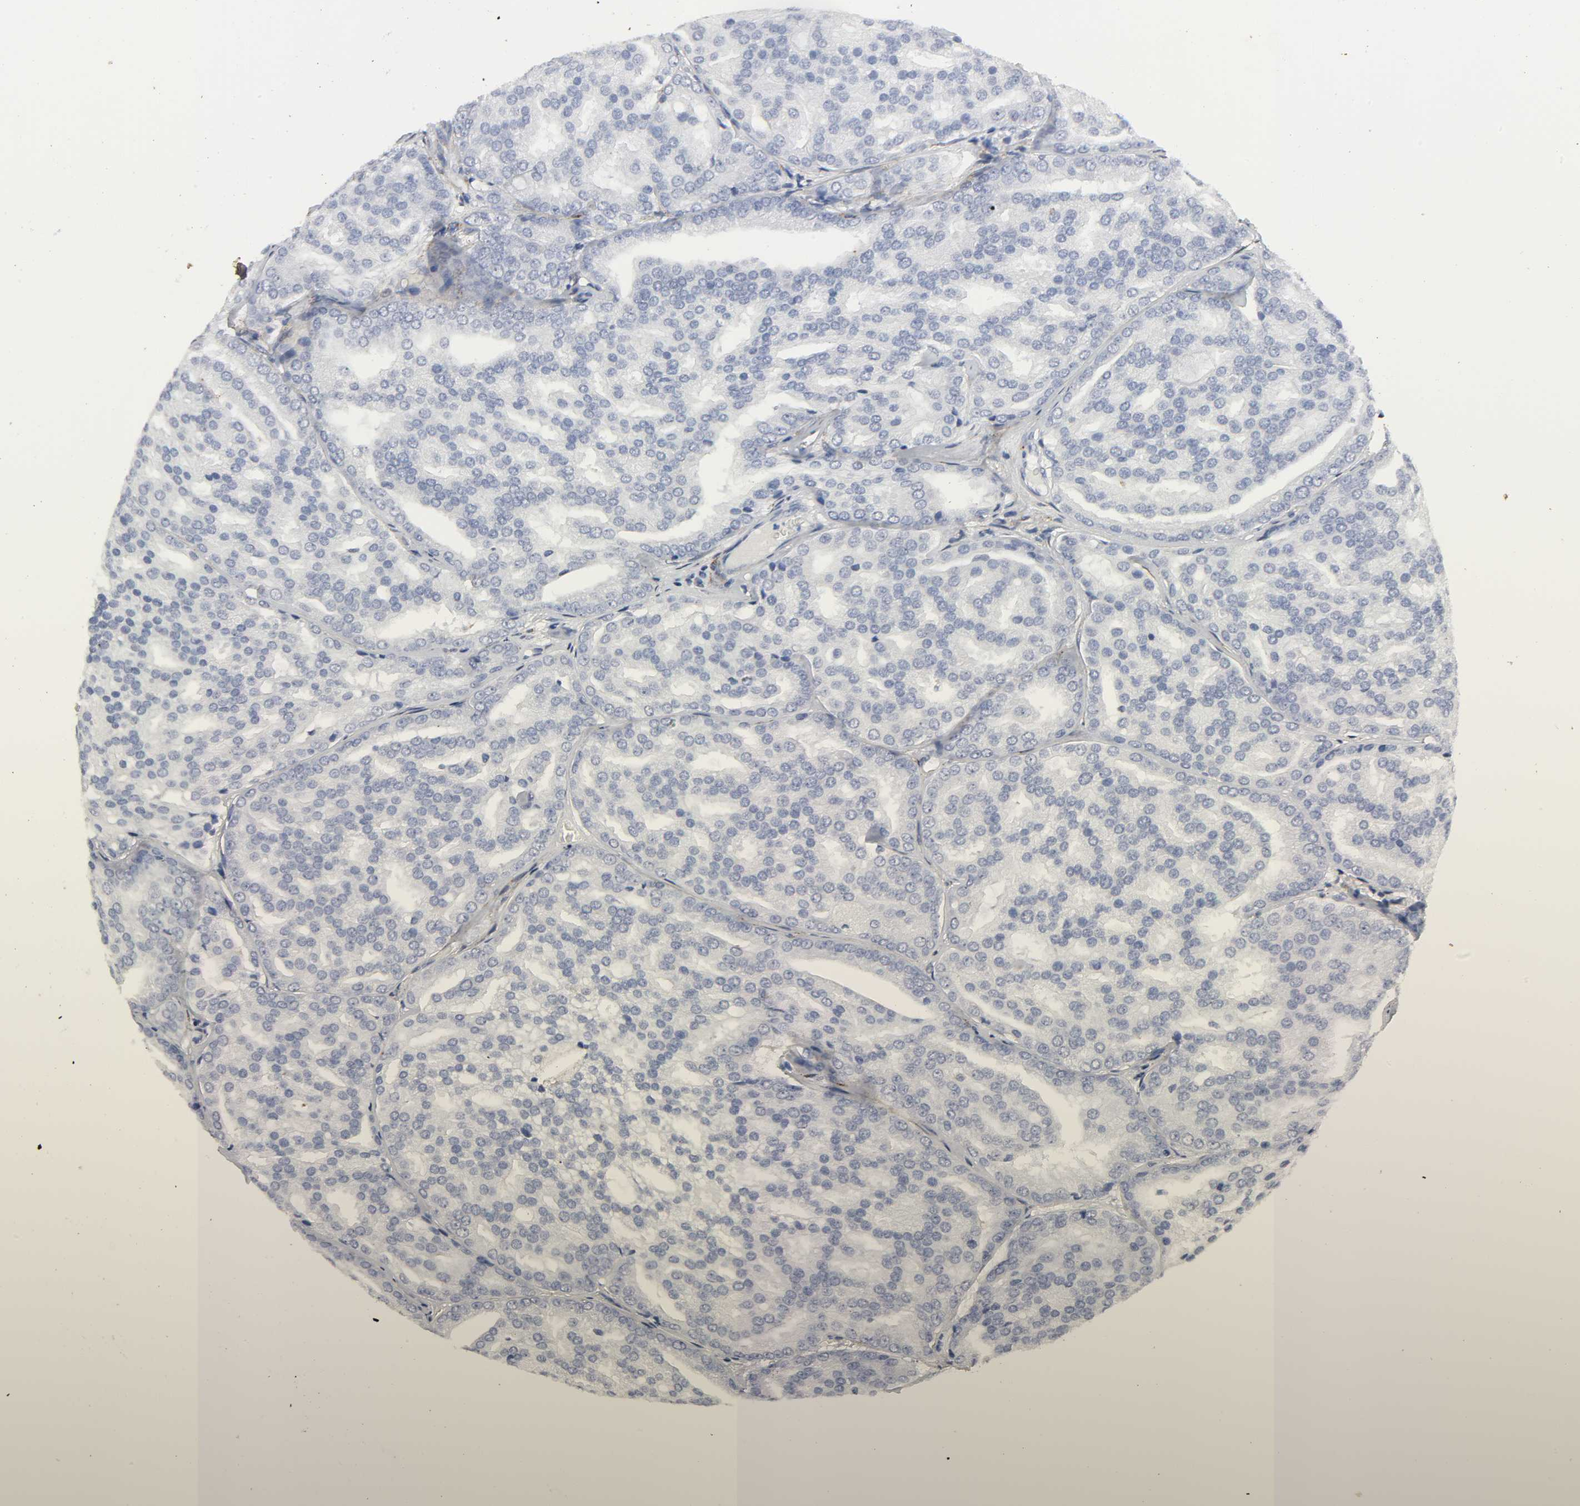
{"staining": {"intensity": "negative", "quantity": "none", "location": "none"}, "tissue": "prostate cancer", "cell_type": "Tumor cells", "image_type": "cancer", "snomed": [{"axis": "morphology", "description": "Adenocarcinoma, High grade"}, {"axis": "topography", "description": "Prostate"}], "caption": "IHC image of neoplastic tissue: human prostate cancer (high-grade adenocarcinoma) stained with DAB demonstrates no significant protein expression in tumor cells.", "gene": "LRP1", "patient": {"sex": "male", "age": 64}}